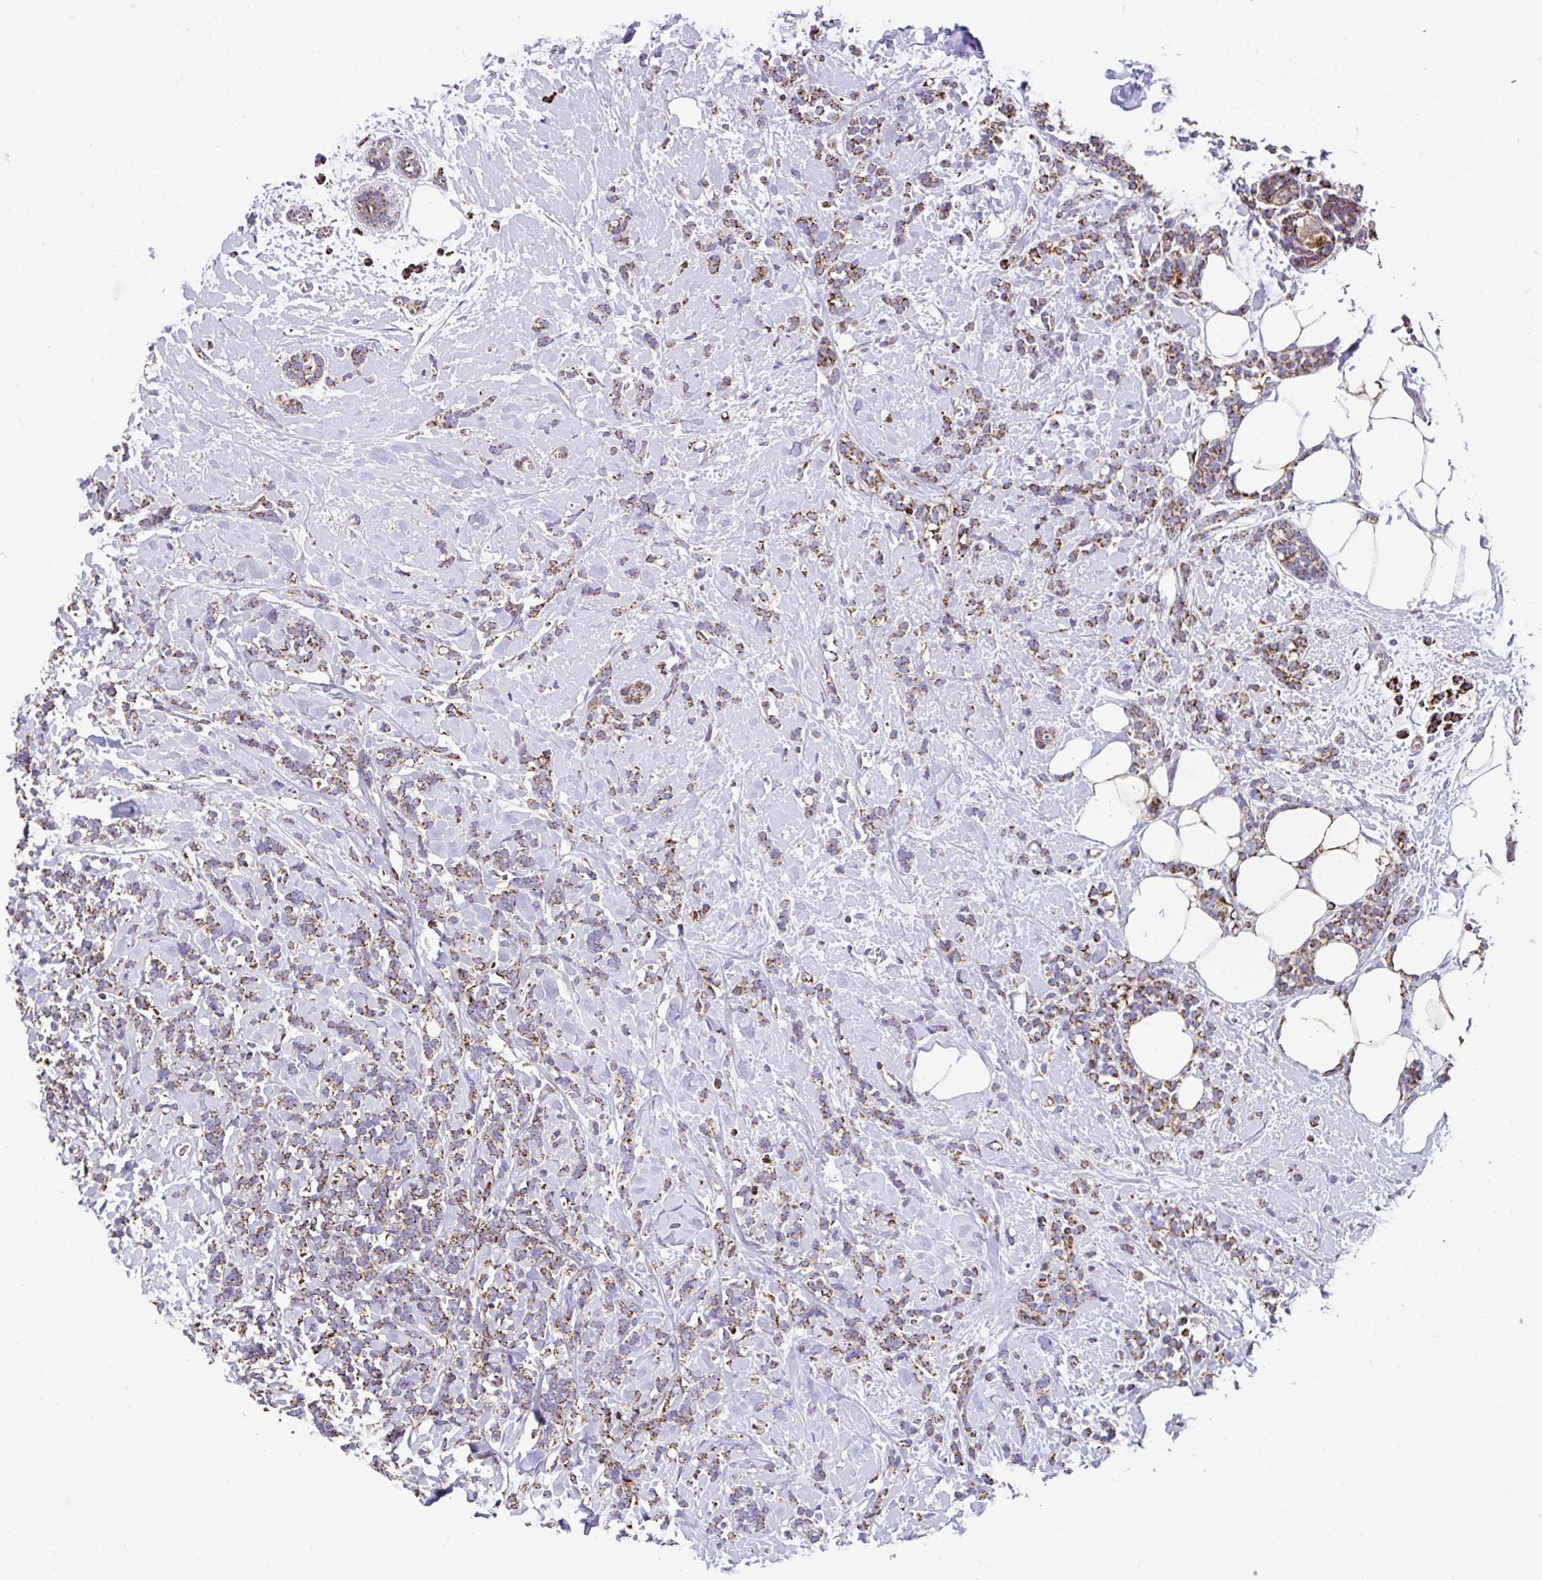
{"staining": {"intensity": "strong", "quantity": ">75%", "location": "cytoplasmic/membranous"}, "tissue": "breast cancer", "cell_type": "Tumor cells", "image_type": "cancer", "snomed": [{"axis": "morphology", "description": "Lobular carcinoma"}, {"axis": "topography", "description": "Breast"}], "caption": "Strong cytoplasmic/membranous staining for a protein is appreciated in approximately >75% of tumor cells of breast cancer using immunohistochemistry (IHC).", "gene": "ANKRD33B", "patient": {"sex": "female", "age": 59}}